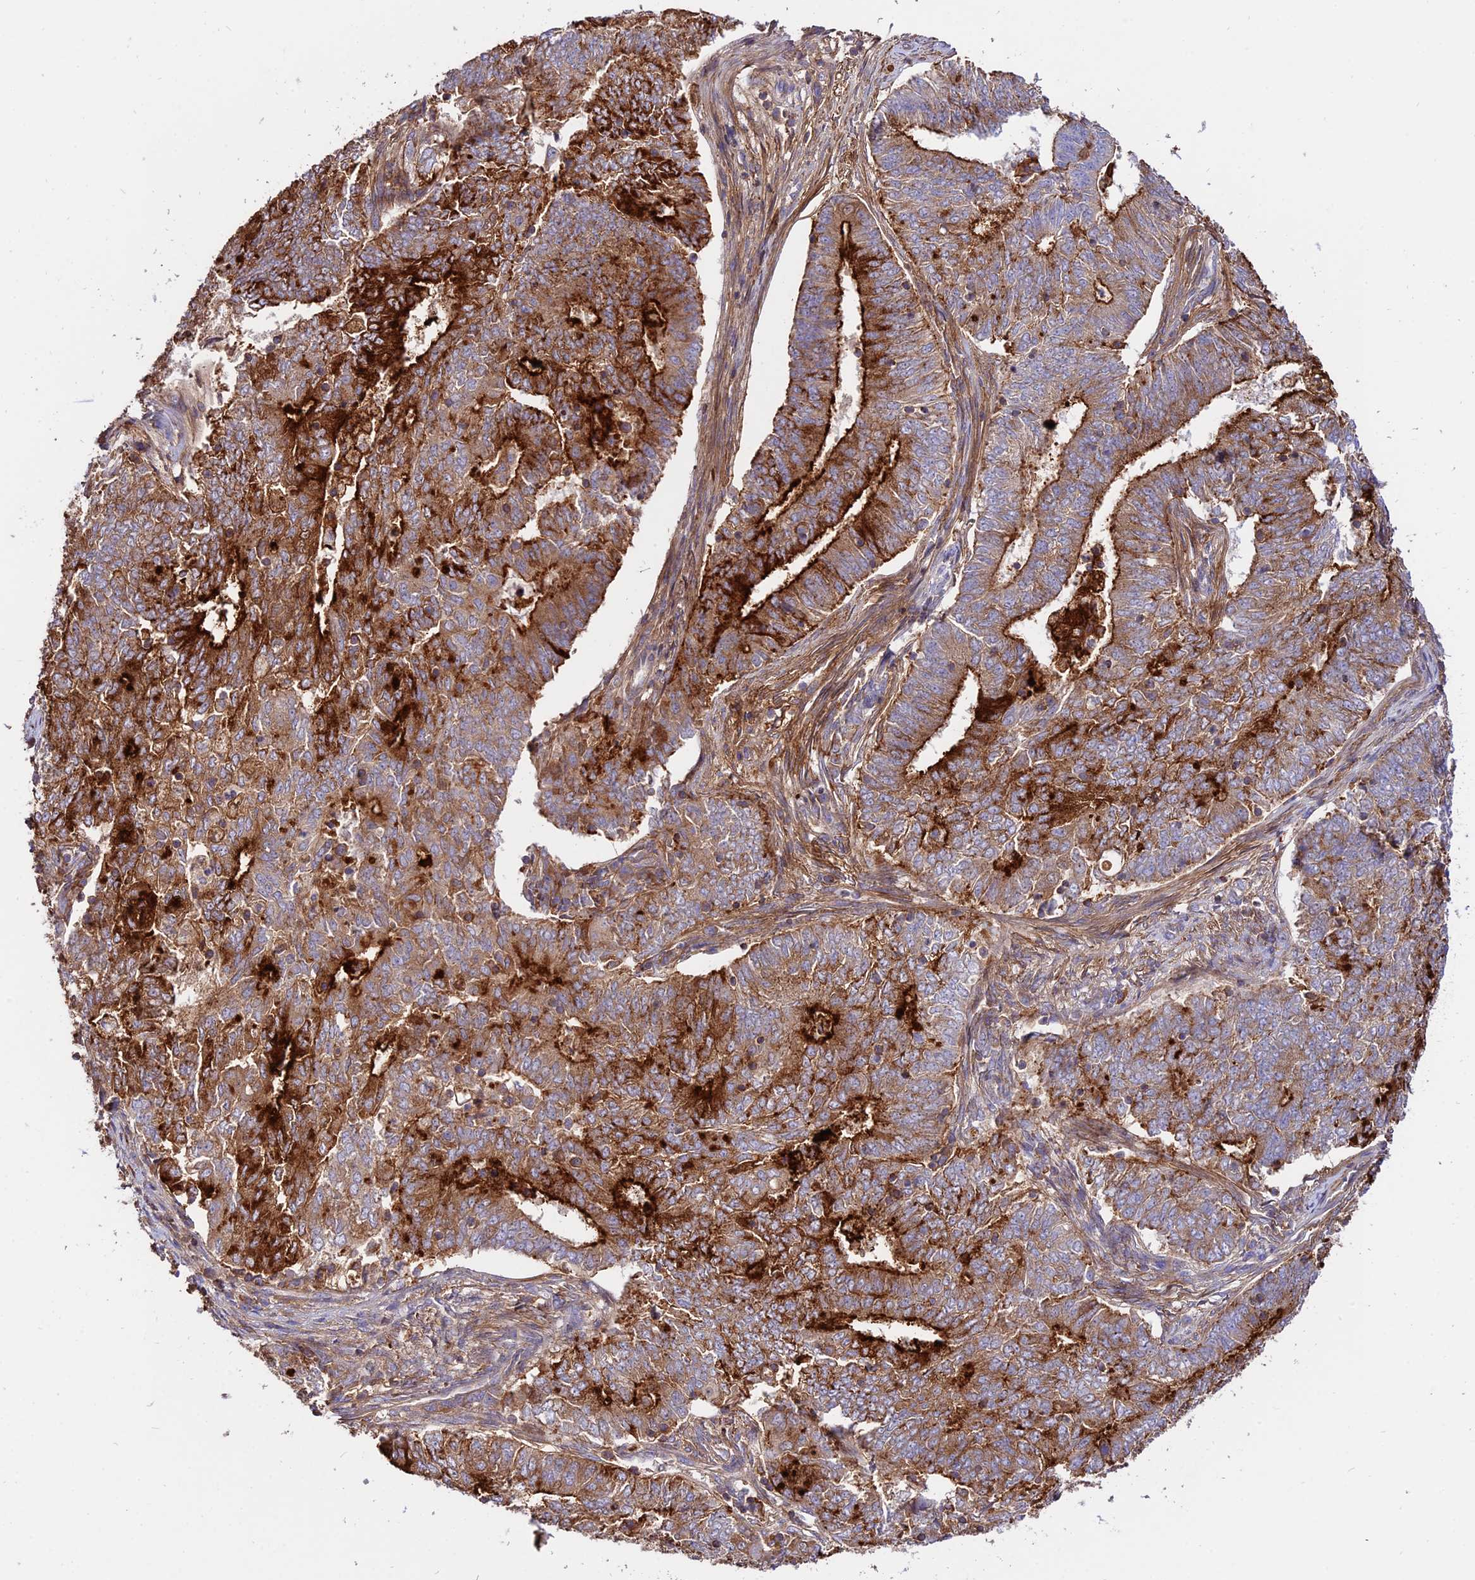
{"staining": {"intensity": "strong", "quantity": ">75%", "location": "cytoplasmic/membranous"}, "tissue": "endometrial cancer", "cell_type": "Tumor cells", "image_type": "cancer", "snomed": [{"axis": "morphology", "description": "Adenocarcinoma, NOS"}, {"axis": "topography", "description": "Endometrium"}], "caption": "Endometrial adenocarcinoma tissue demonstrates strong cytoplasmic/membranous positivity in approximately >75% of tumor cells The staining is performed using DAB (3,3'-diaminobenzidine) brown chromogen to label protein expression. The nuclei are counter-stained blue using hematoxylin.", "gene": "PYM1", "patient": {"sex": "female", "age": 62}}